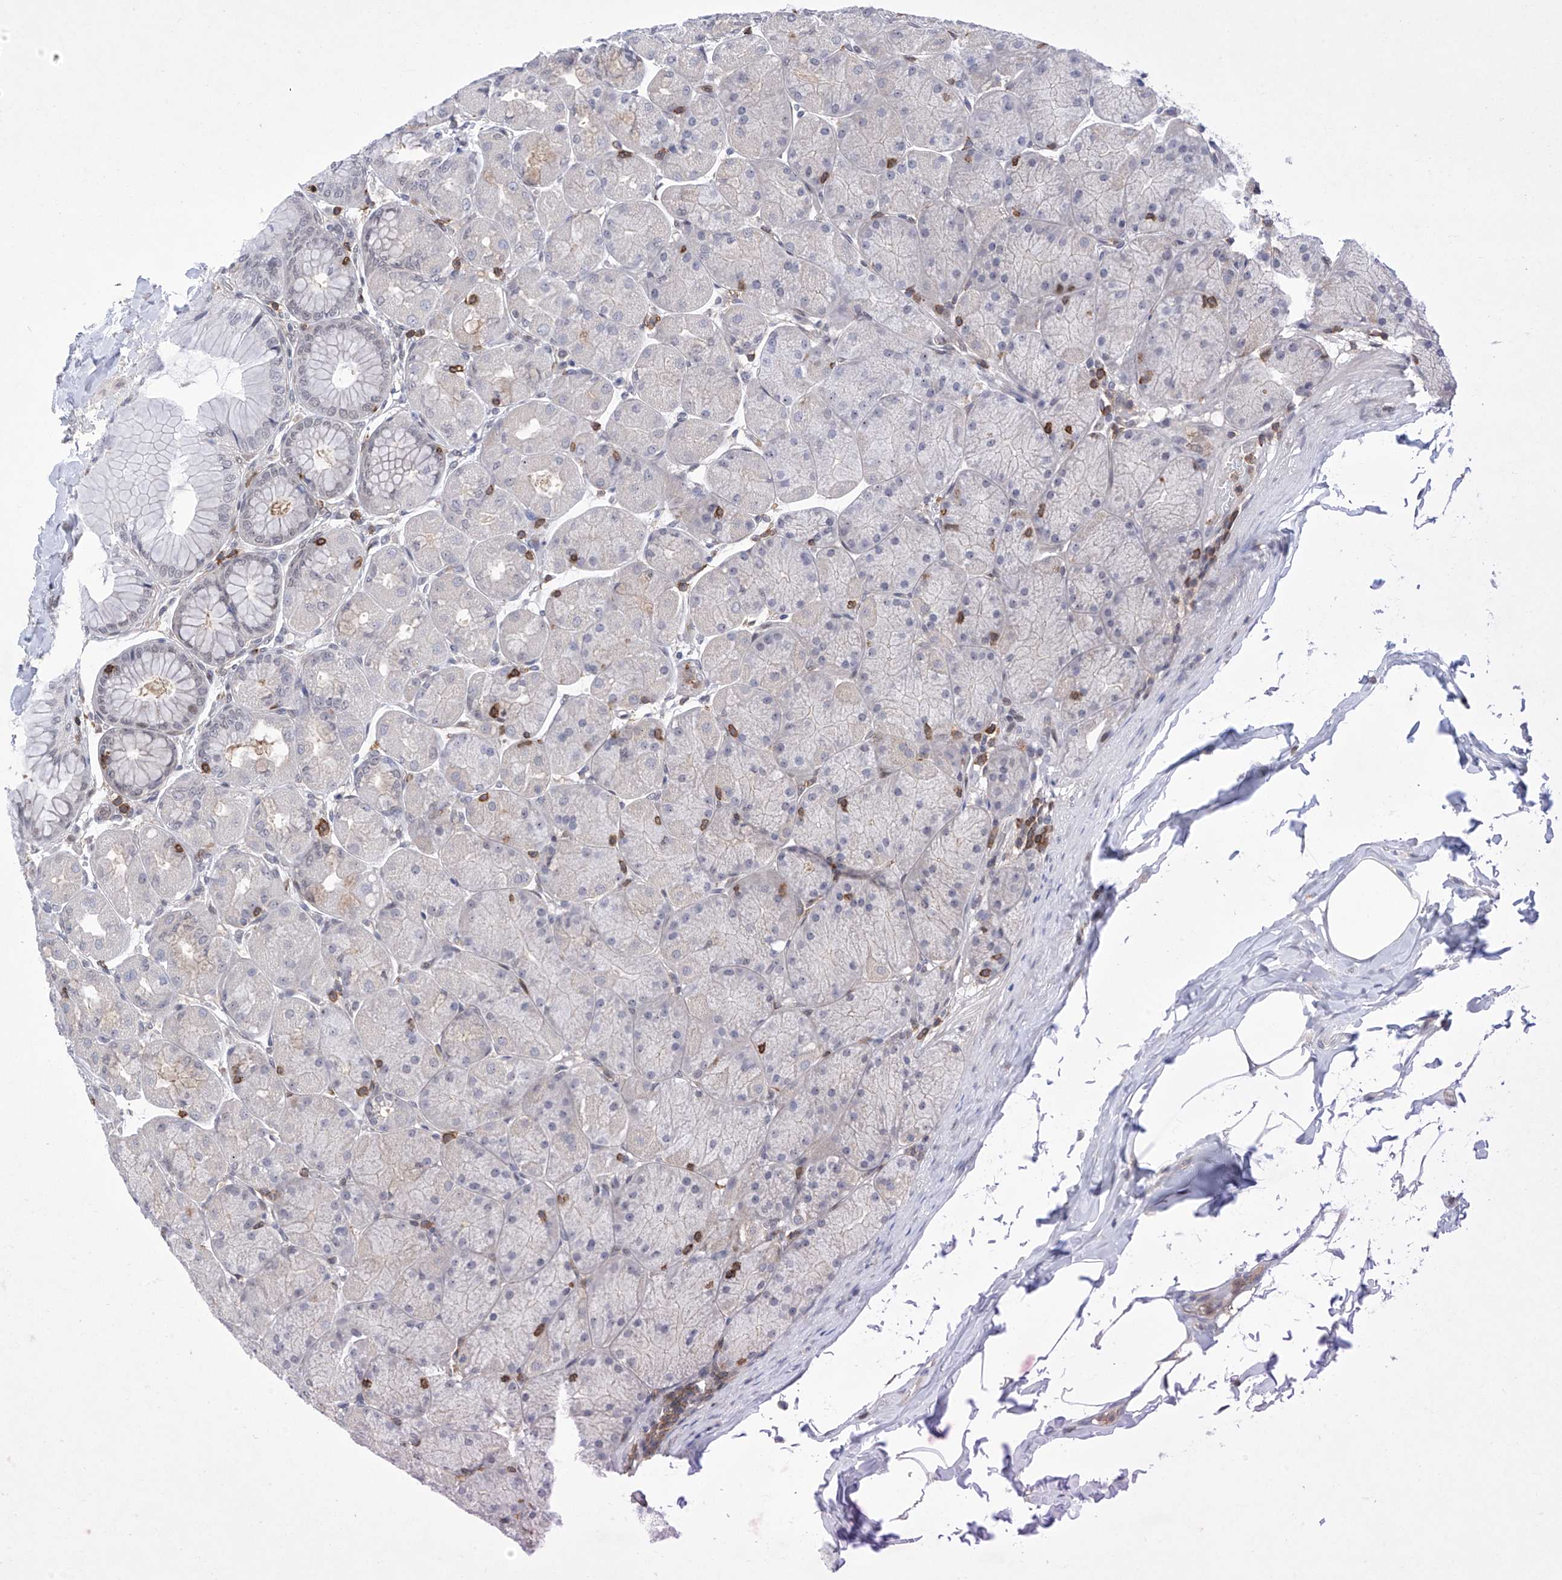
{"staining": {"intensity": "weak", "quantity": "<25%", "location": "cytoplasmic/membranous,nuclear"}, "tissue": "stomach", "cell_type": "Glandular cells", "image_type": "normal", "snomed": [{"axis": "morphology", "description": "Normal tissue, NOS"}, {"axis": "topography", "description": "Stomach, upper"}], "caption": "A high-resolution micrograph shows immunohistochemistry (IHC) staining of unremarkable stomach, which shows no significant positivity in glandular cells.", "gene": "MSL3", "patient": {"sex": "female", "age": 56}}